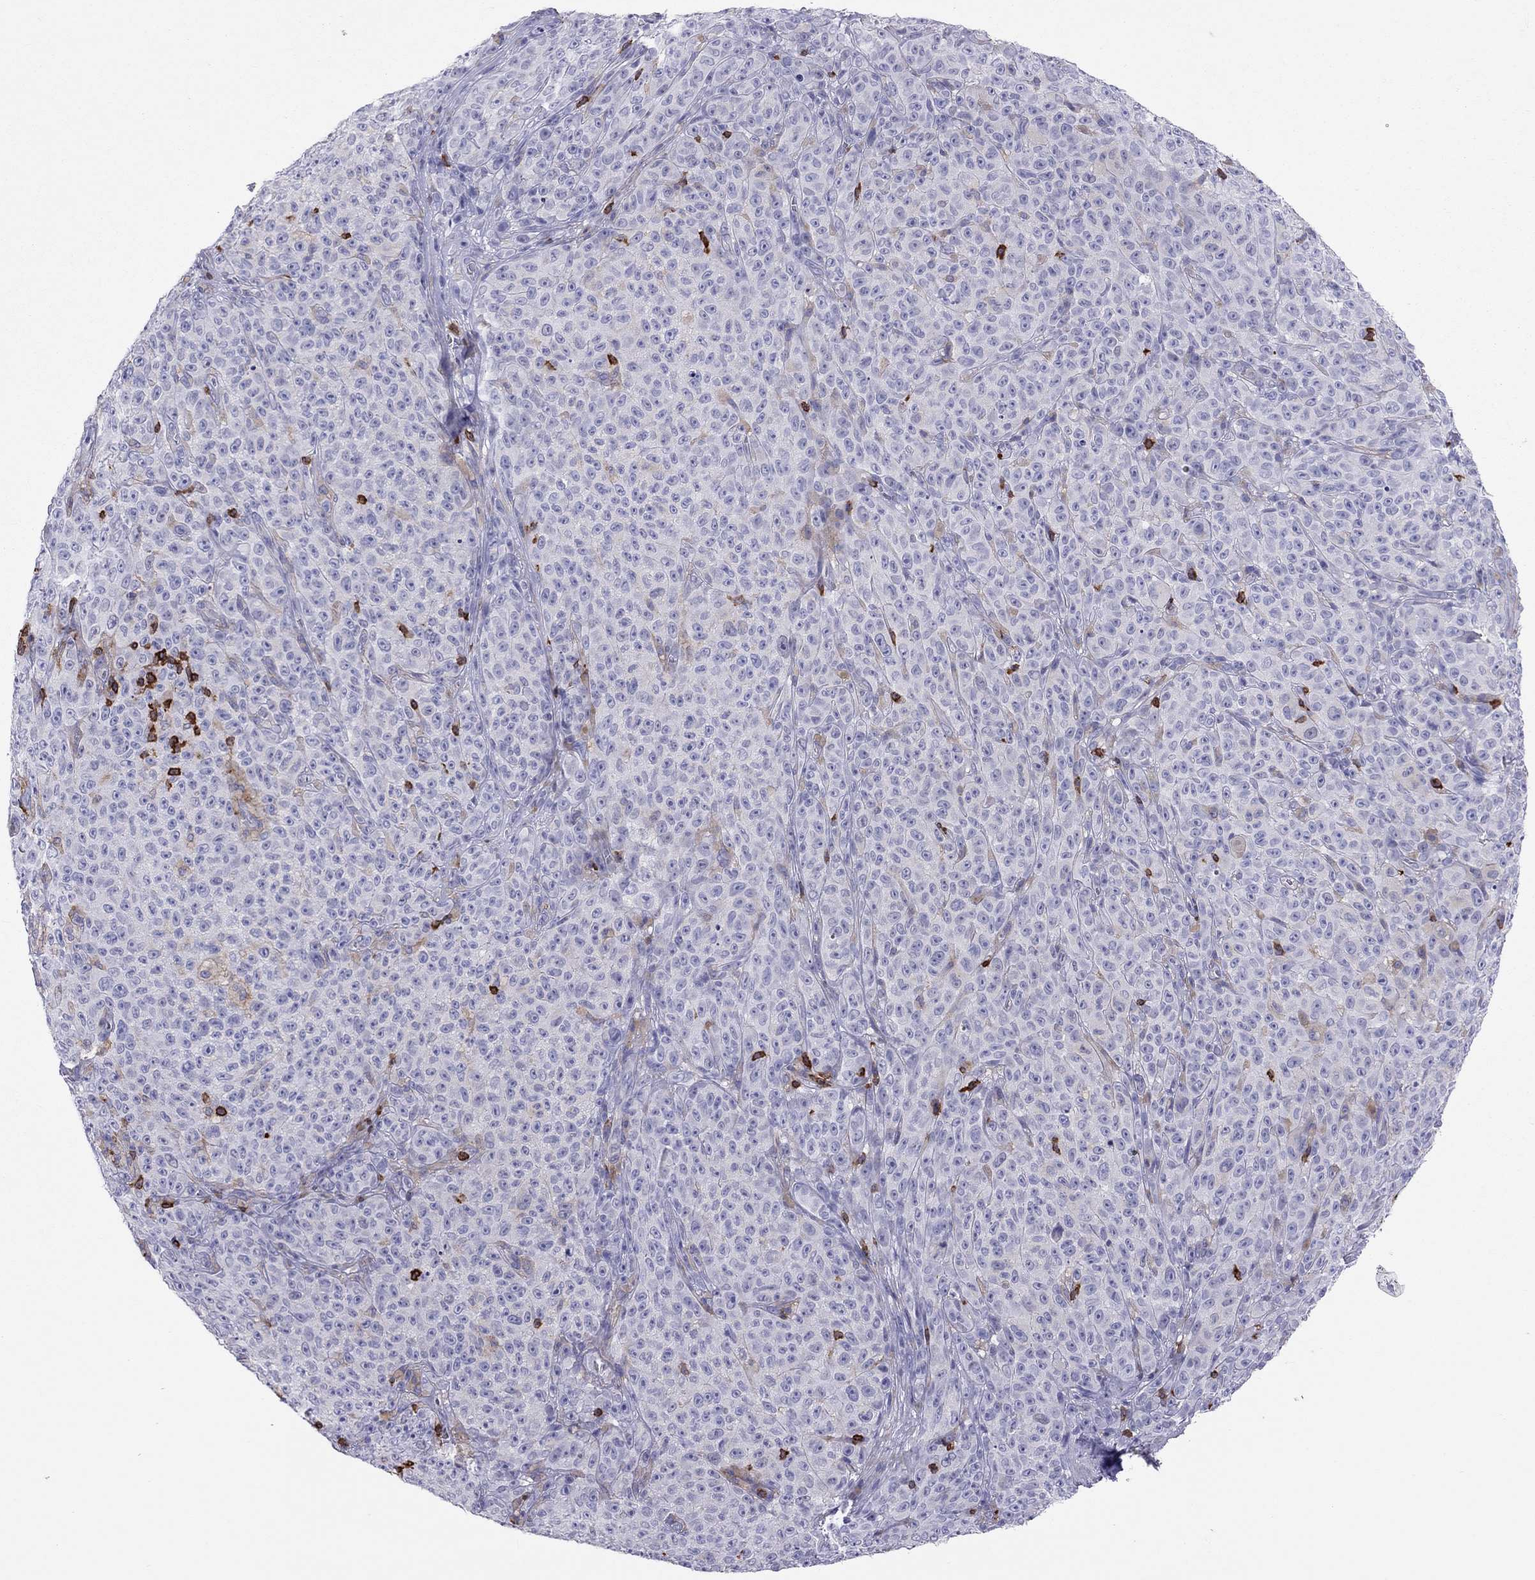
{"staining": {"intensity": "negative", "quantity": "none", "location": "none"}, "tissue": "melanoma", "cell_type": "Tumor cells", "image_type": "cancer", "snomed": [{"axis": "morphology", "description": "Malignant melanoma, NOS"}, {"axis": "topography", "description": "Skin"}], "caption": "Protein analysis of malignant melanoma exhibits no significant expression in tumor cells. Brightfield microscopy of immunohistochemistry (IHC) stained with DAB (brown) and hematoxylin (blue), captured at high magnification.", "gene": "MND1", "patient": {"sex": "female", "age": 82}}